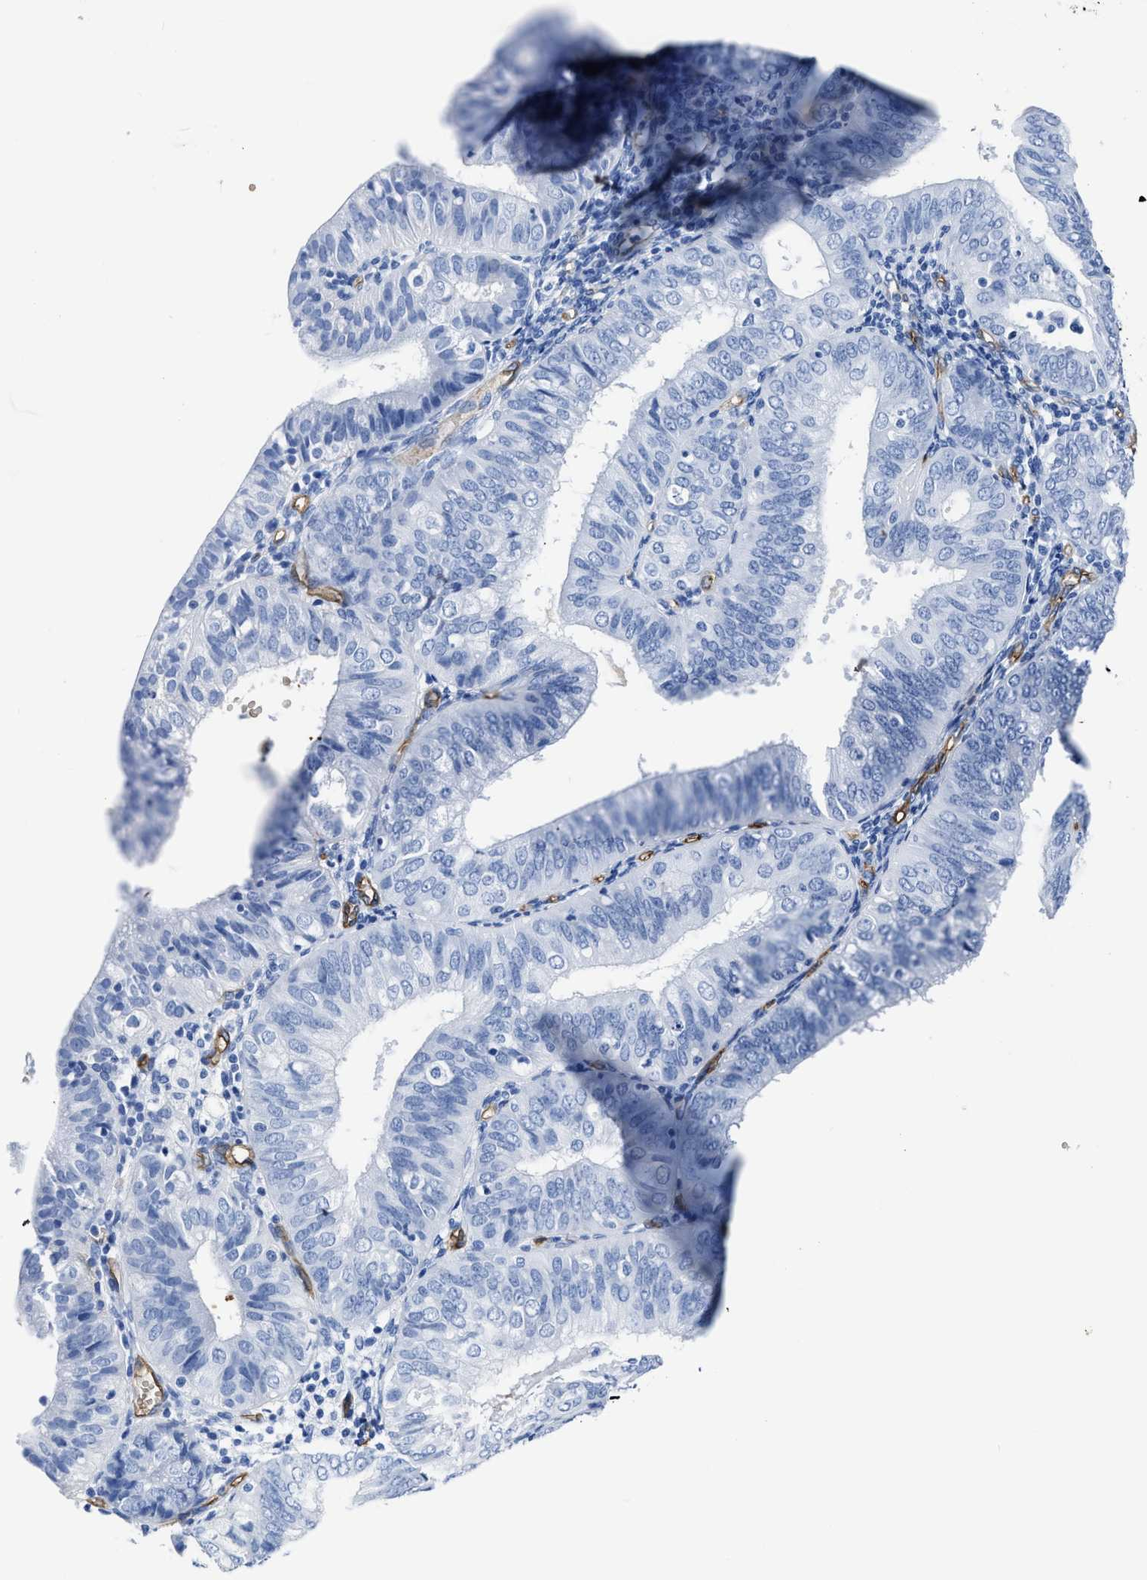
{"staining": {"intensity": "negative", "quantity": "none", "location": "none"}, "tissue": "endometrial cancer", "cell_type": "Tumor cells", "image_type": "cancer", "snomed": [{"axis": "morphology", "description": "Adenocarcinoma, NOS"}, {"axis": "topography", "description": "Endometrium"}], "caption": "Endometrial adenocarcinoma was stained to show a protein in brown. There is no significant expression in tumor cells. (Stains: DAB immunohistochemistry (IHC) with hematoxylin counter stain, Microscopy: brightfield microscopy at high magnification).", "gene": "AQP1", "patient": {"sex": "female", "age": 58}}